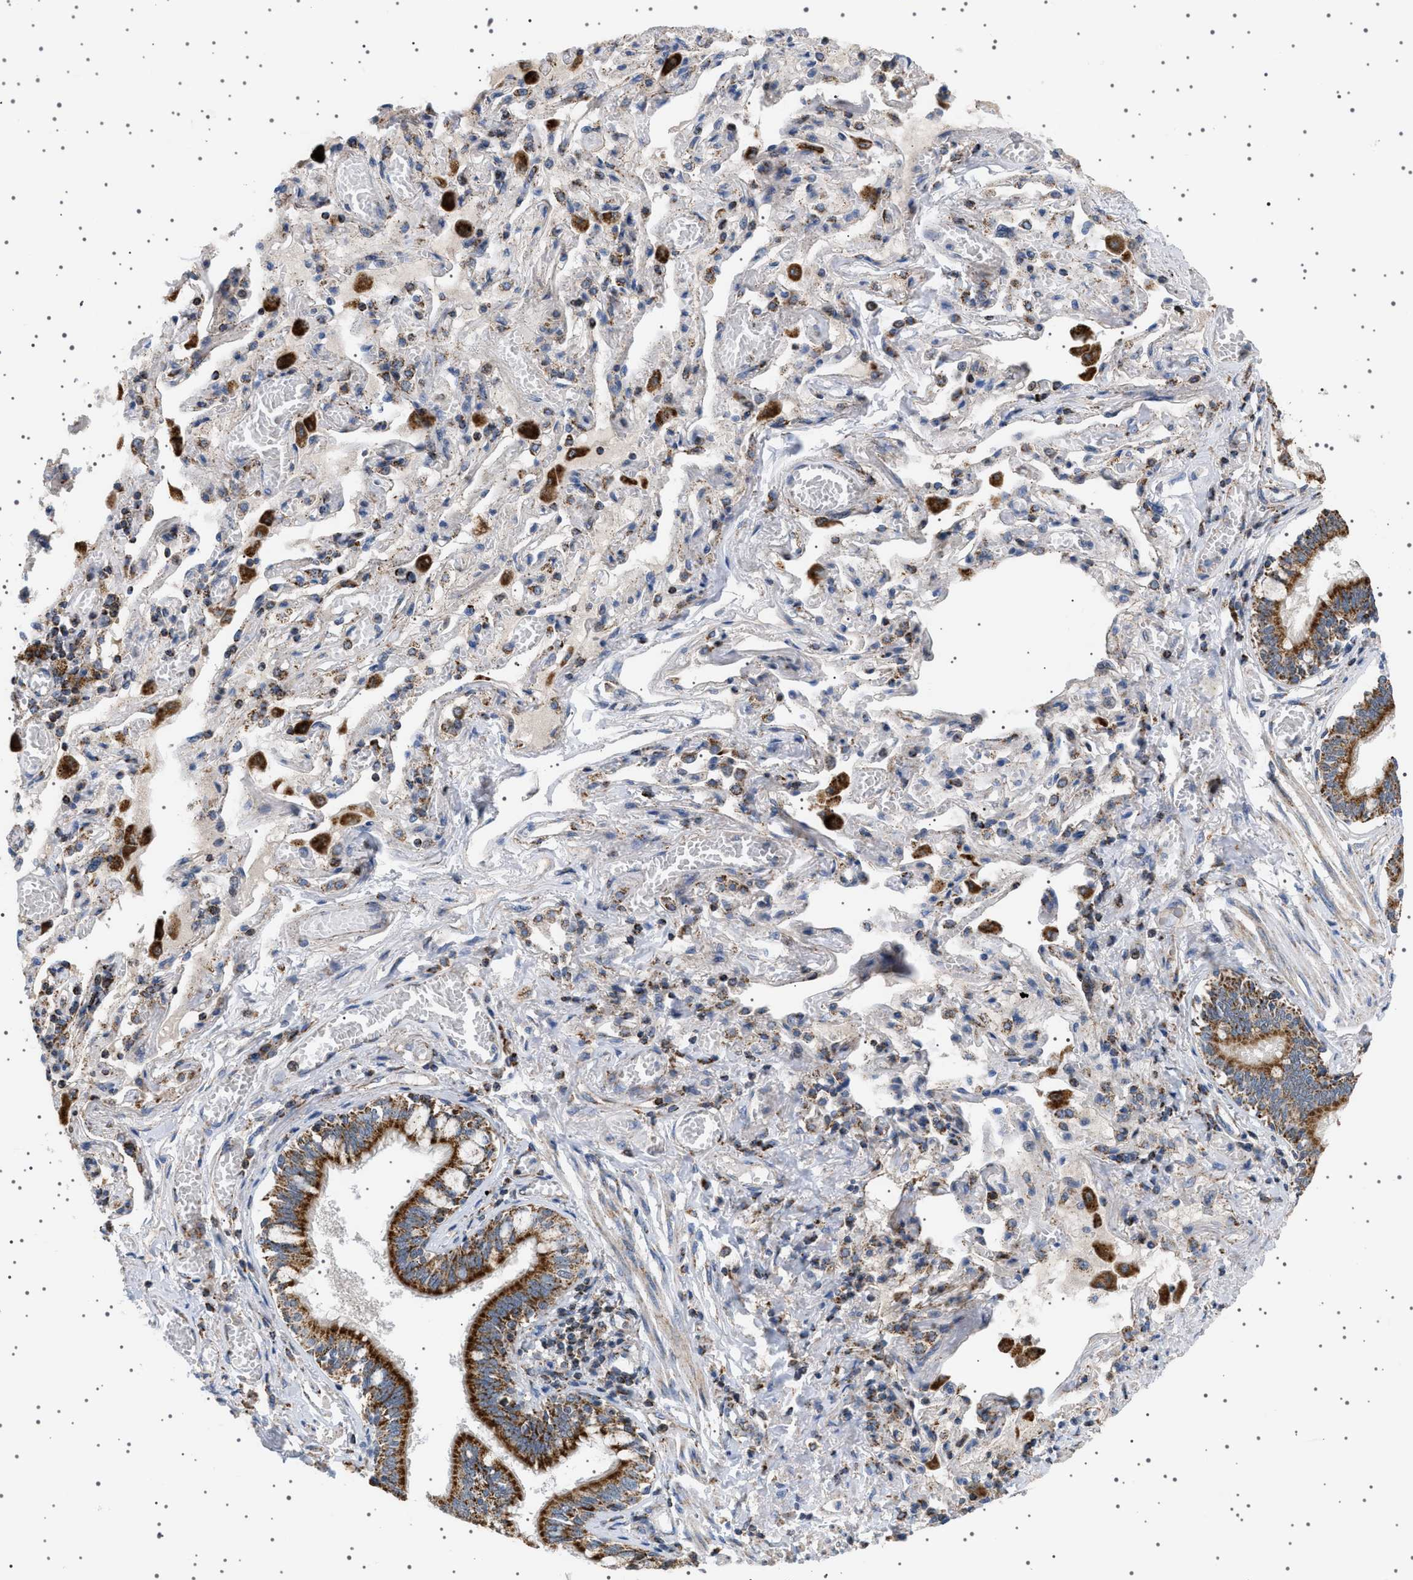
{"staining": {"intensity": "strong", "quantity": ">75%", "location": "cytoplasmic/membranous"}, "tissue": "bronchus", "cell_type": "Respiratory epithelial cells", "image_type": "normal", "snomed": [{"axis": "morphology", "description": "Normal tissue, NOS"}, {"axis": "morphology", "description": "Inflammation, NOS"}, {"axis": "topography", "description": "Cartilage tissue"}, {"axis": "topography", "description": "Lung"}], "caption": "Immunohistochemical staining of unremarkable bronchus exhibits >75% levels of strong cytoplasmic/membranous protein positivity in about >75% of respiratory epithelial cells.", "gene": "UBXN8", "patient": {"sex": "male", "age": 71}}